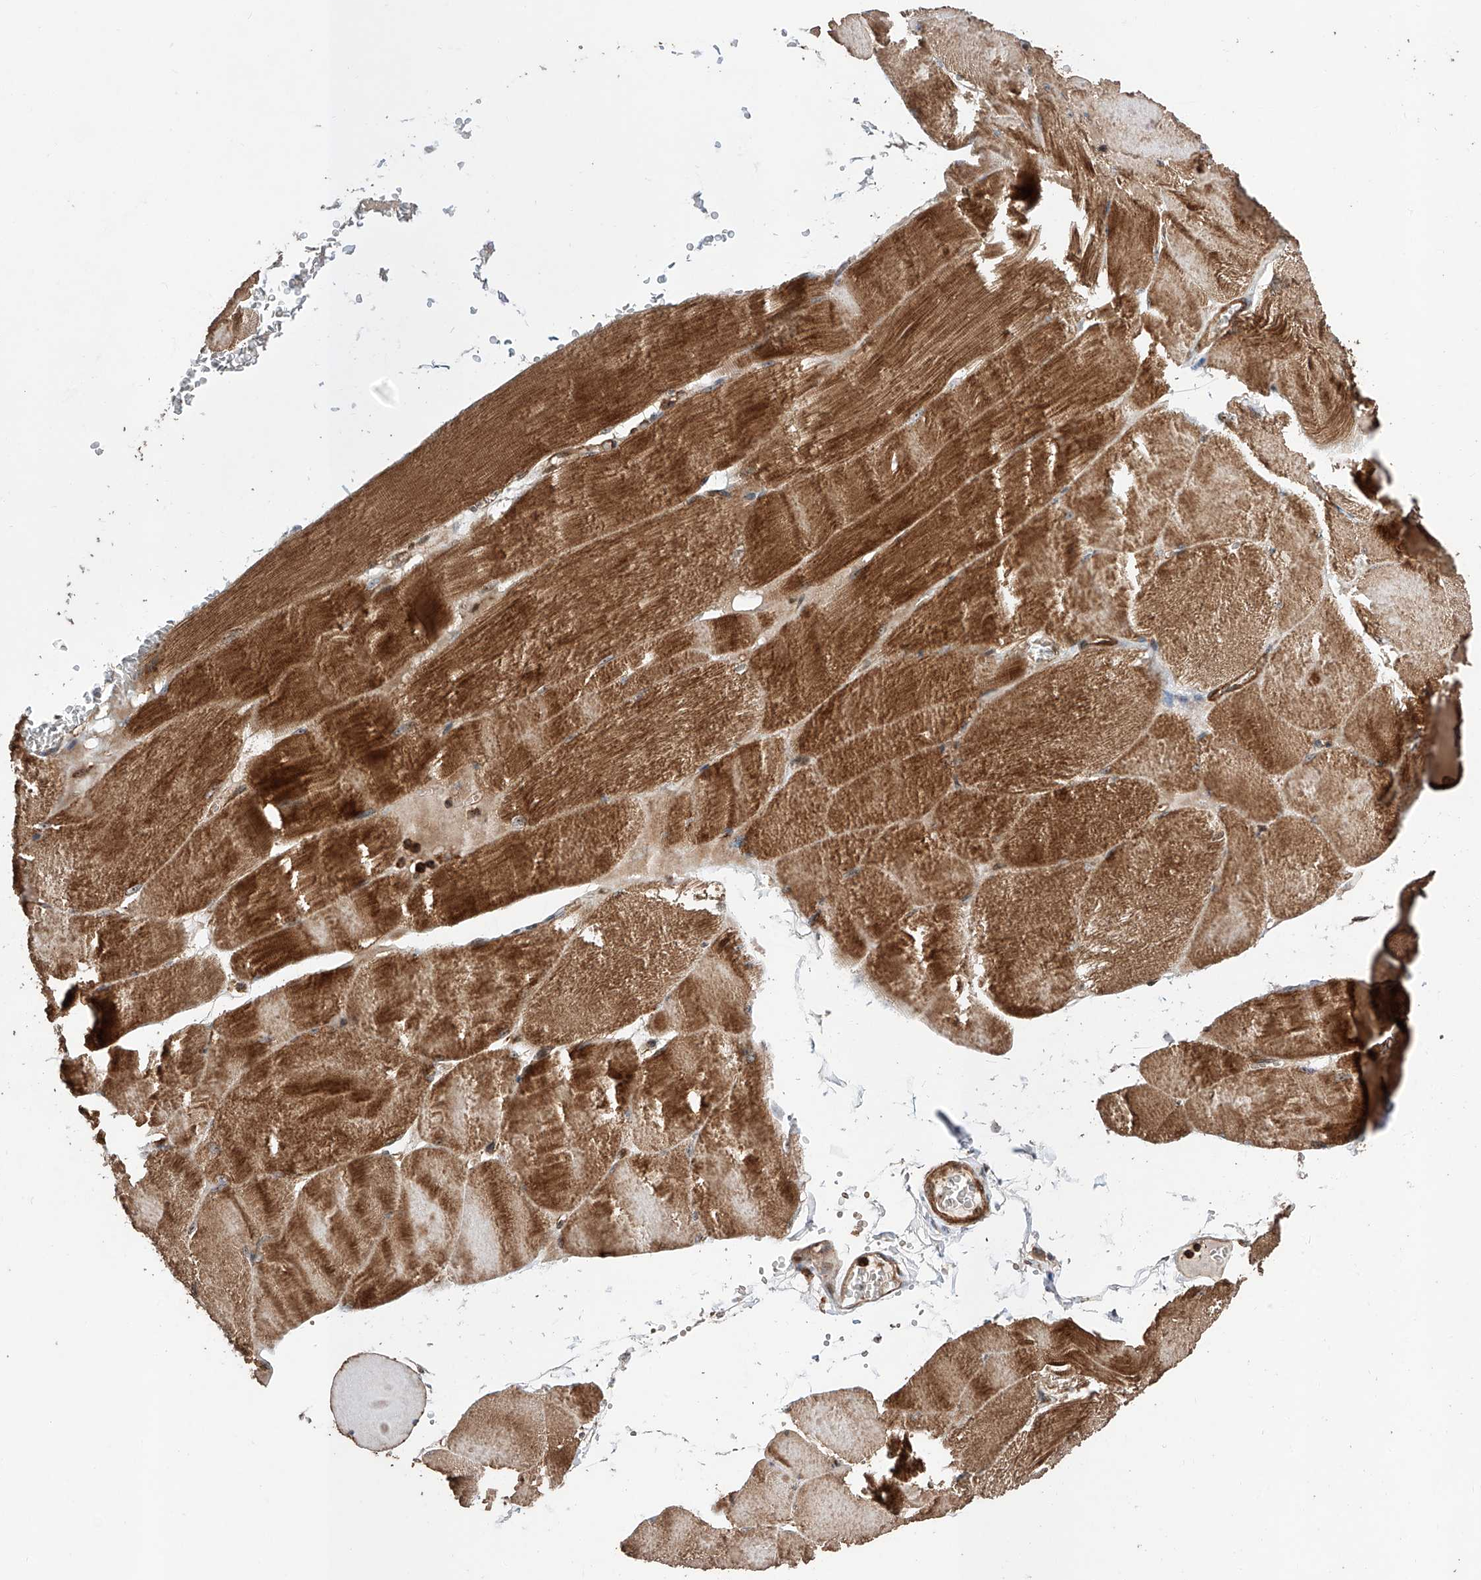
{"staining": {"intensity": "strong", "quantity": ">75%", "location": "cytoplasmic/membranous"}, "tissue": "skeletal muscle", "cell_type": "Myocytes", "image_type": "normal", "snomed": [{"axis": "morphology", "description": "Normal tissue, NOS"}, {"axis": "morphology", "description": "Basal cell carcinoma"}, {"axis": "topography", "description": "Skeletal muscle"}], "caption": "An IHC photomicrograph of unremarkable tissue is shown. Protein staining in brown highlights strong cytoplasmic/membranous positivity in skeletal muscle within myocytes.", "gene": "PISD", "patient": {"sex": "female", "age": 64}}